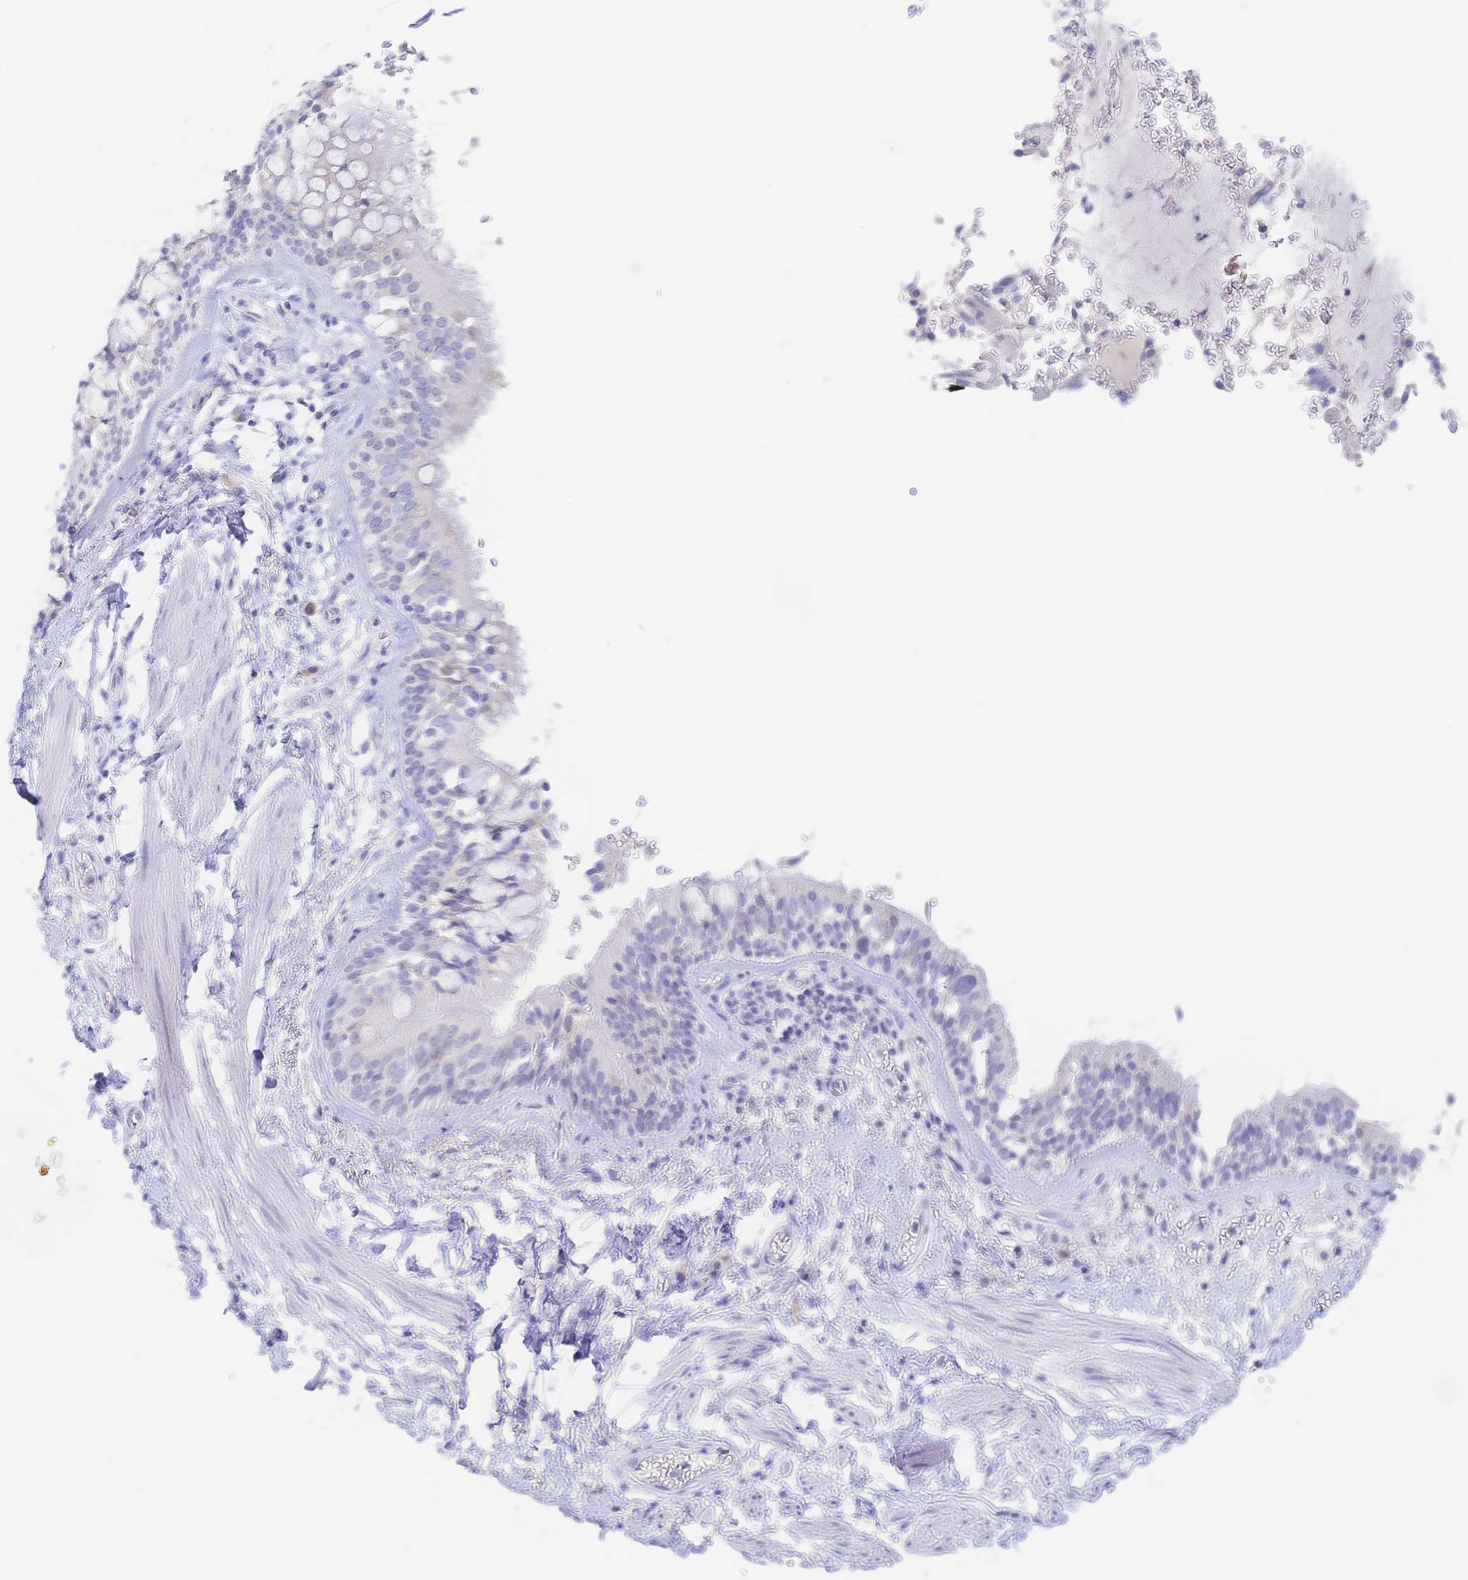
{"staining": {"intensity": "negative", "quantity": "none", "location": "none"}, "tissue": "adipose tissue", "cell_type": "Adipocytes", "image_type": "normal", "snomed": [{"axis": "morphology", "description": "Normal tissue, NOS"}, {"axis": "morphology", "description": "Degeneration, NOS"}, {"axis": "topography", "description": "Cartilage tissue"}, {"axis": "topography", "description": "Lung"}], "caption": "Adipose tissue stained for a protein using immunohistochemistry shows no staining adipocytes.", "gene": "SIAH3", "patient": {"sex": "female", "age": 61}}